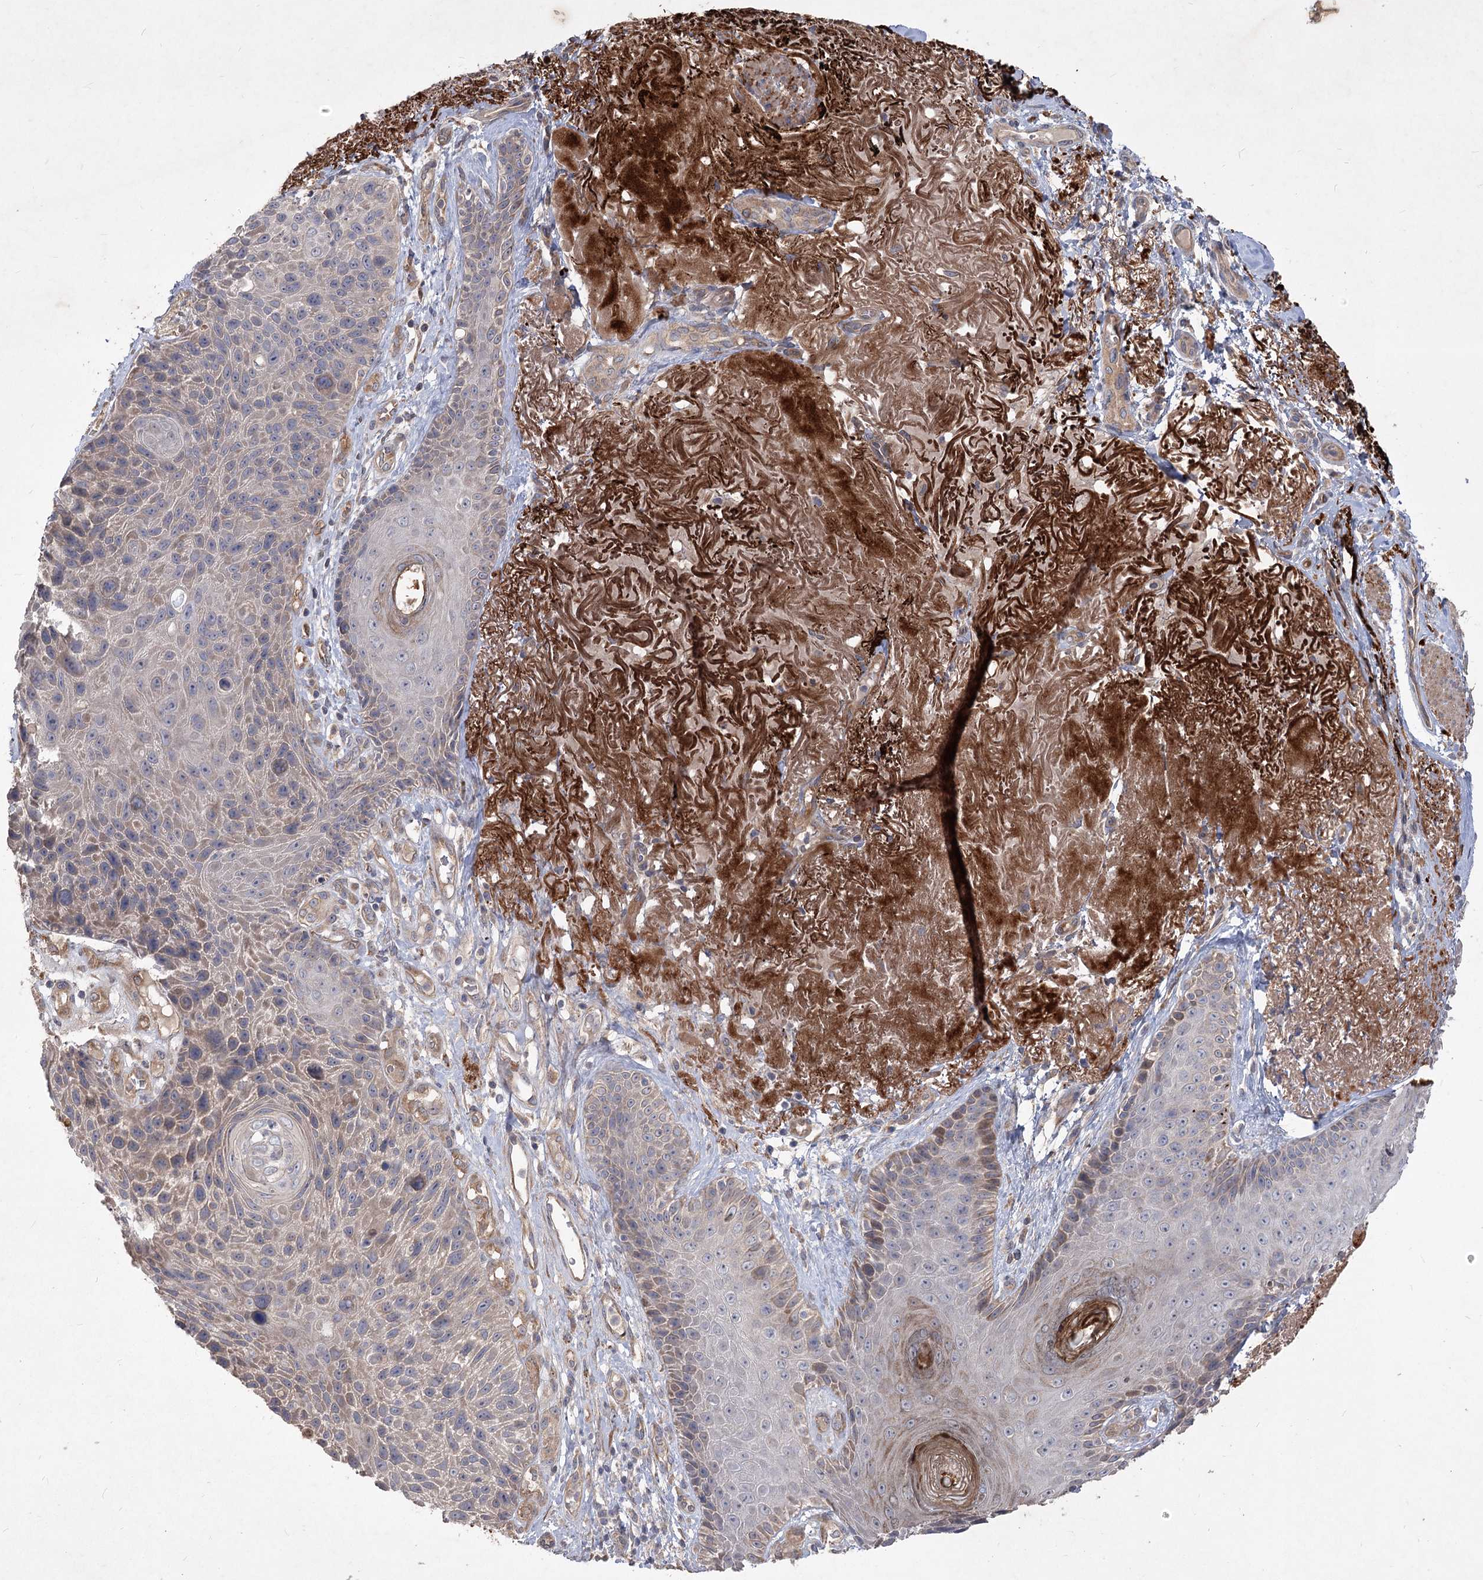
{"staining": {"intensity": "weak", "quantity": "25%-75%", "location": "cytoplasmic/membranous"}, "tissue": "skin cancer", "cell_type": "Tumor cells", "image_type": "cancer", "snomed": [{"axis": "morphology", "description": "Squamous cell carcinoma, NOS"}, {"axis": "topography", "description": "Skin"}], "caption": "Tumor cells display weak cytoplasmic/membranous staining in approximately 25%-75% of cells in squamous cell carcinoma (skin).", "gene": "RIN2", "patient": {"sex": "female", "age": 88}}